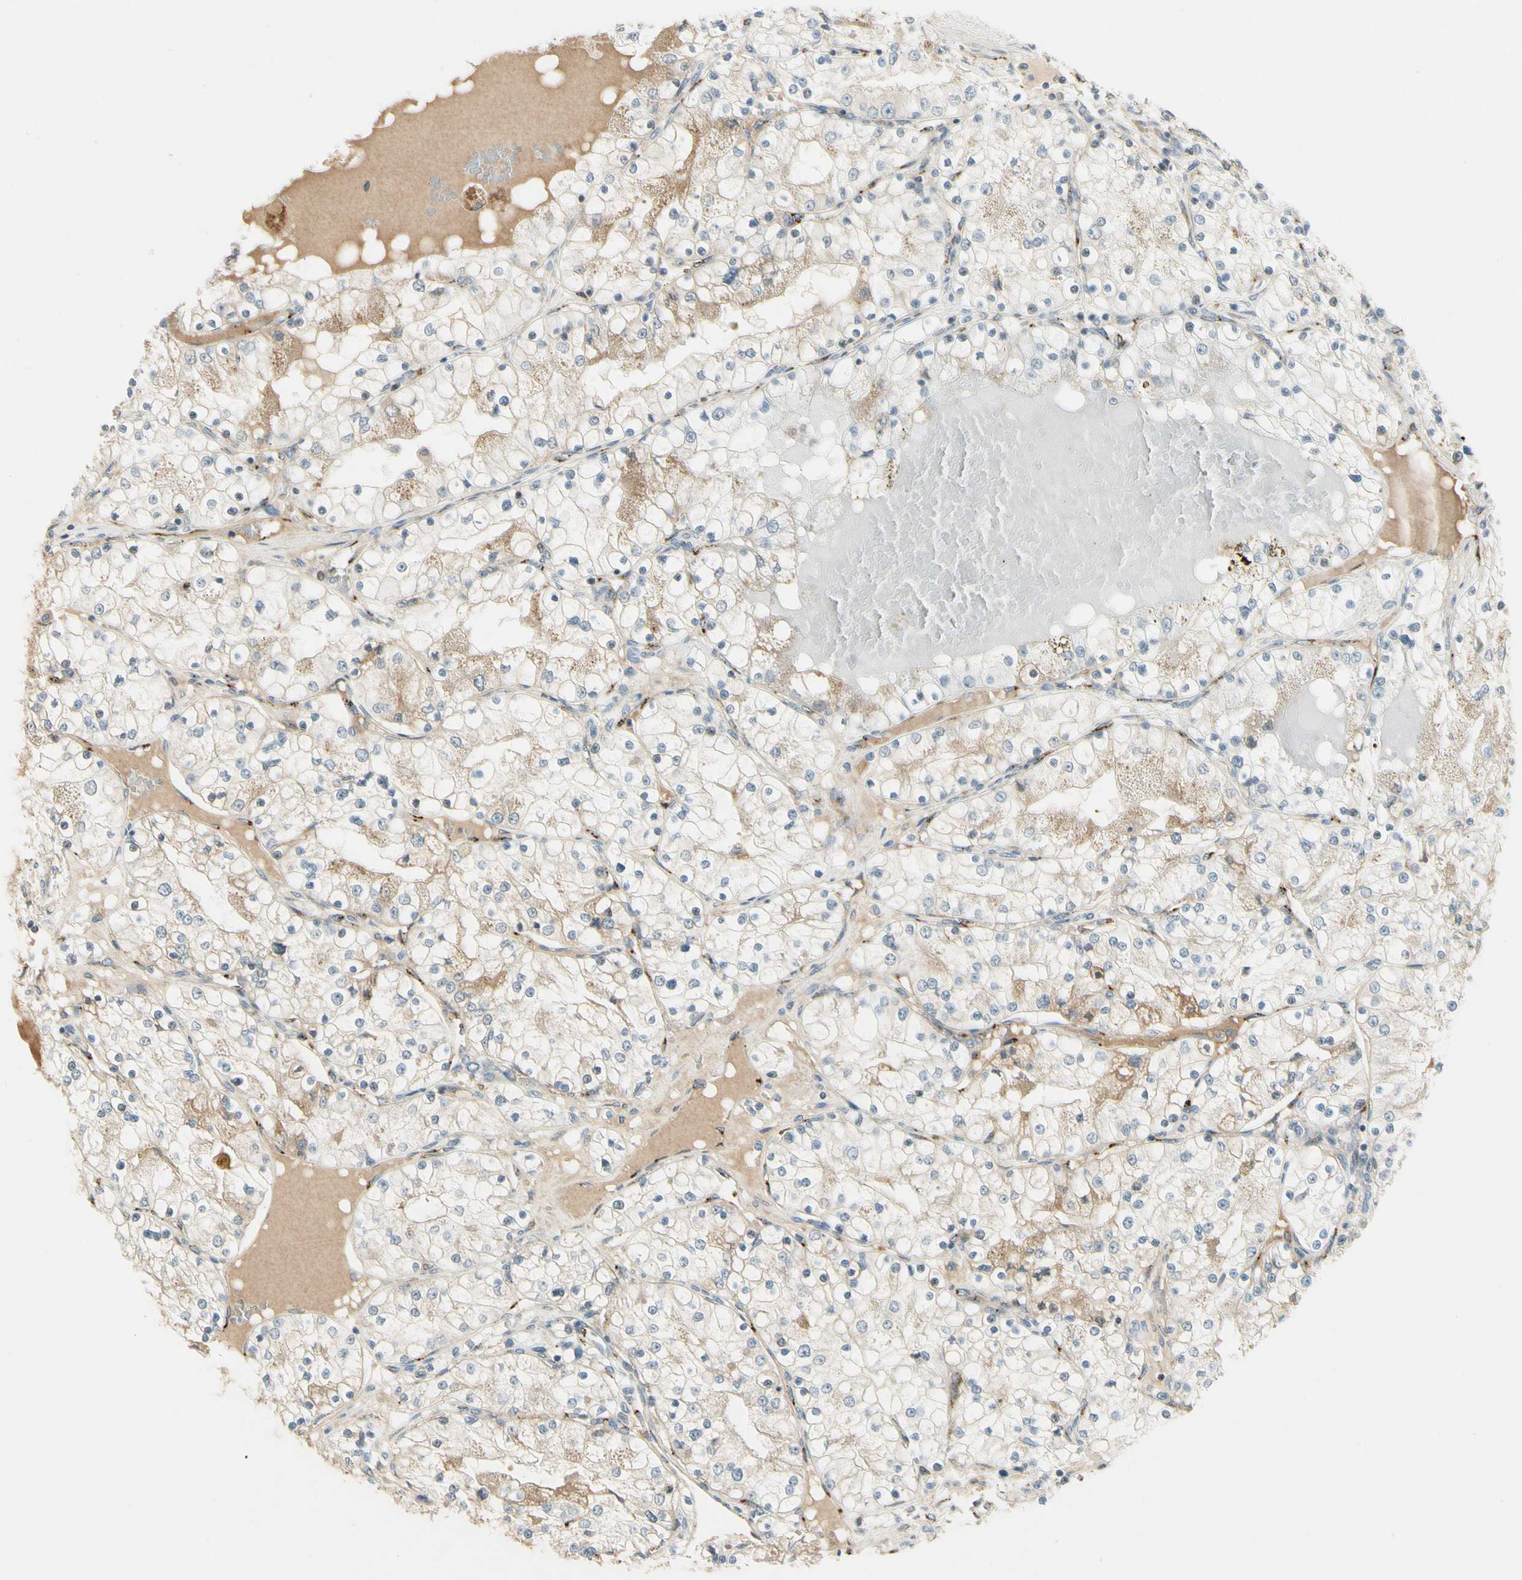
{"staining": {"intensity": "weak", "quantity": "25%-75%", "location": "cytoplasmic/membranous"}, "tissue": "renal cancer", "cell_type": "Tumor cells", "image_type": "cancer", "snomed": [{"axis": "morphology", "description": "Adenocarcinoma, NOS"}, {"axis": "topography", "description": "Kidney"}], "caption": "Human adenocarcinoma (renal) stained for a protein (brown) demonstrates weak cytoplasmic/membranous positive staining in about 25%-75% of tumor cells.", "gene": "MANSC1", "patient": {"sex": "male", "age": 68}}